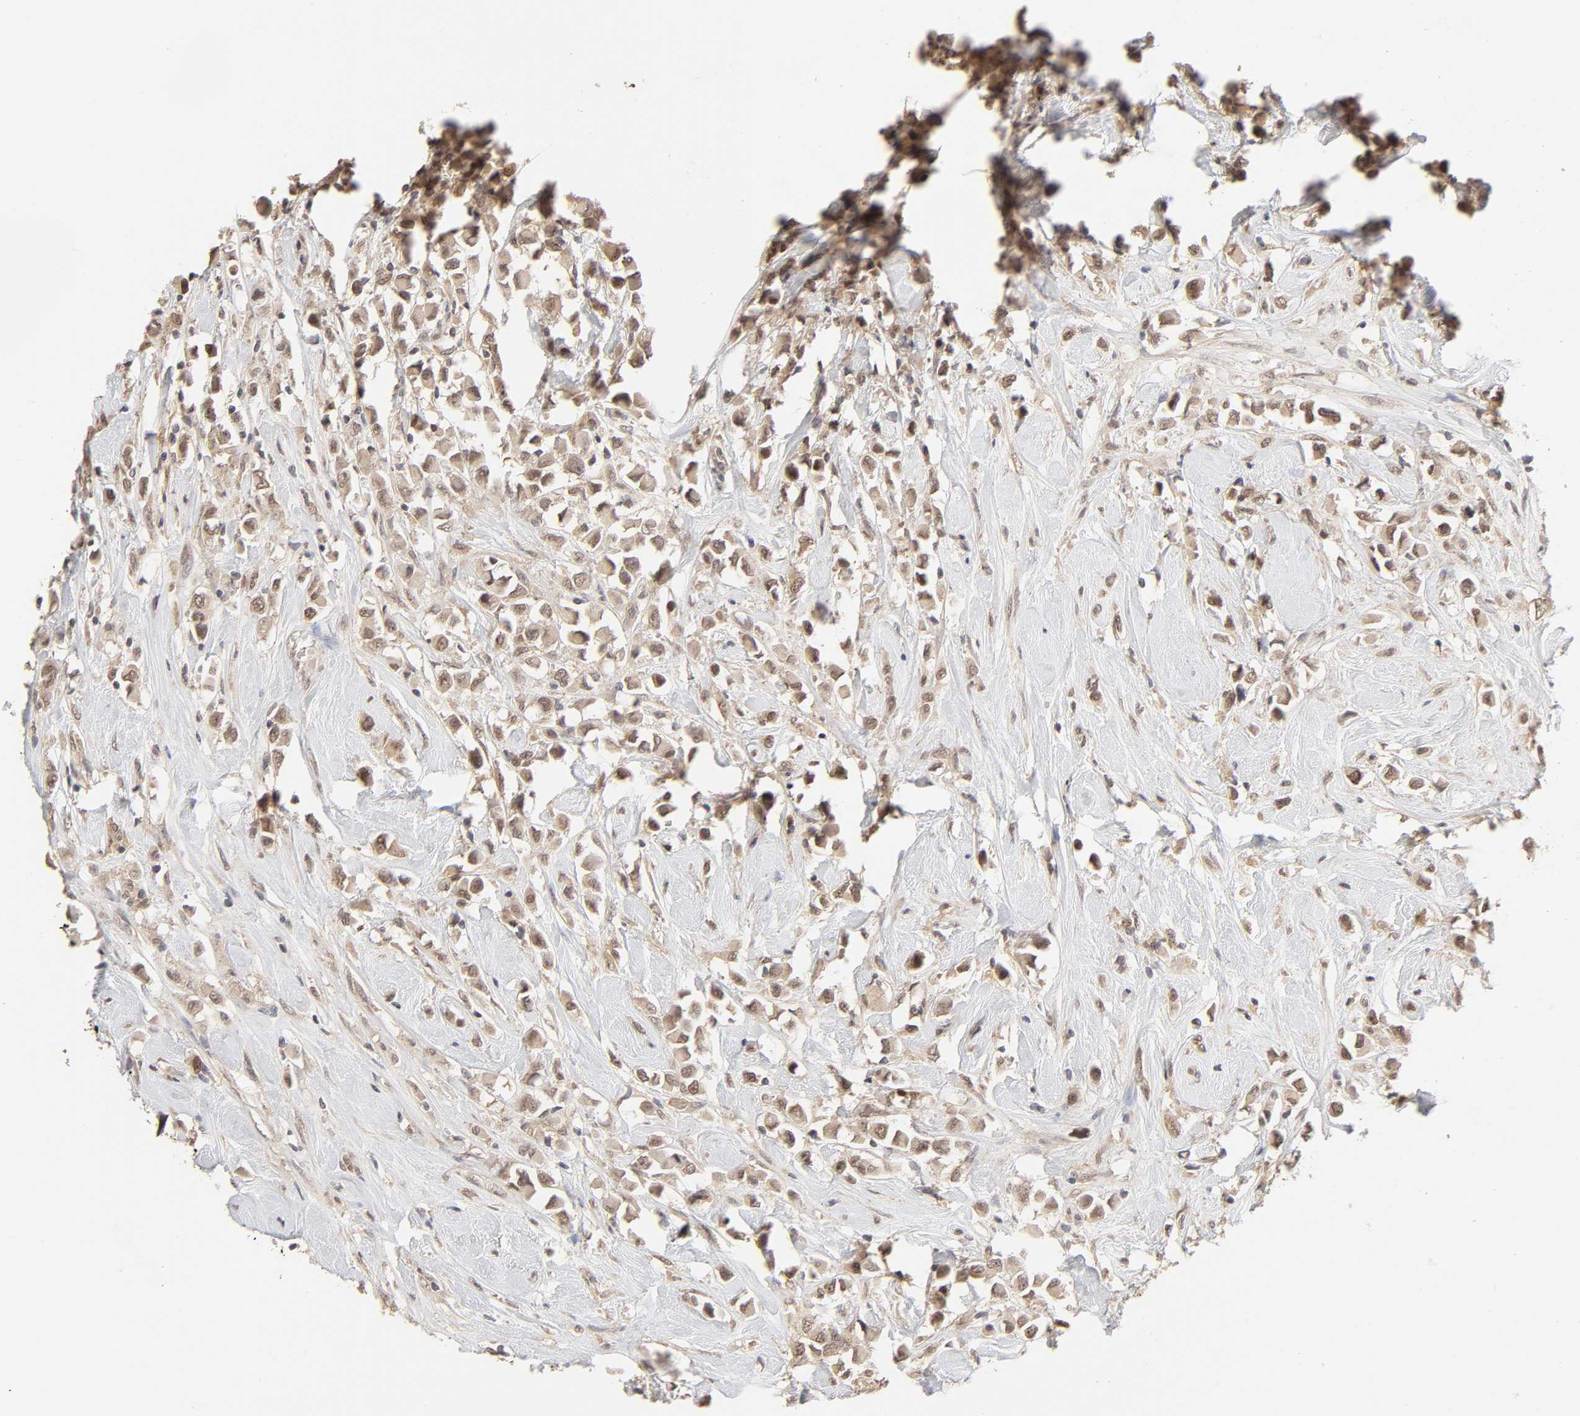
{"staining": {"intensity": "moderate", "quantity": ">75%", "location": "cytoplasmic/membranous"}, "tissue": "breast cancer", "cell_type": "Tumor cells", "image_type": "cancer", "snomed": [{"axis": "morphology", "description": "Duct carcinoma"}, {"axis": "topography", "description": "Breast"}], "caption": "A brown stain labels moderate cytoplasmic/membranous expression of a protein in human breast cancer (infiltrating ductal carcinoma) tumor cells.", "gene": "MAPK1", "patient": {"sex": "female", "age": 61}}